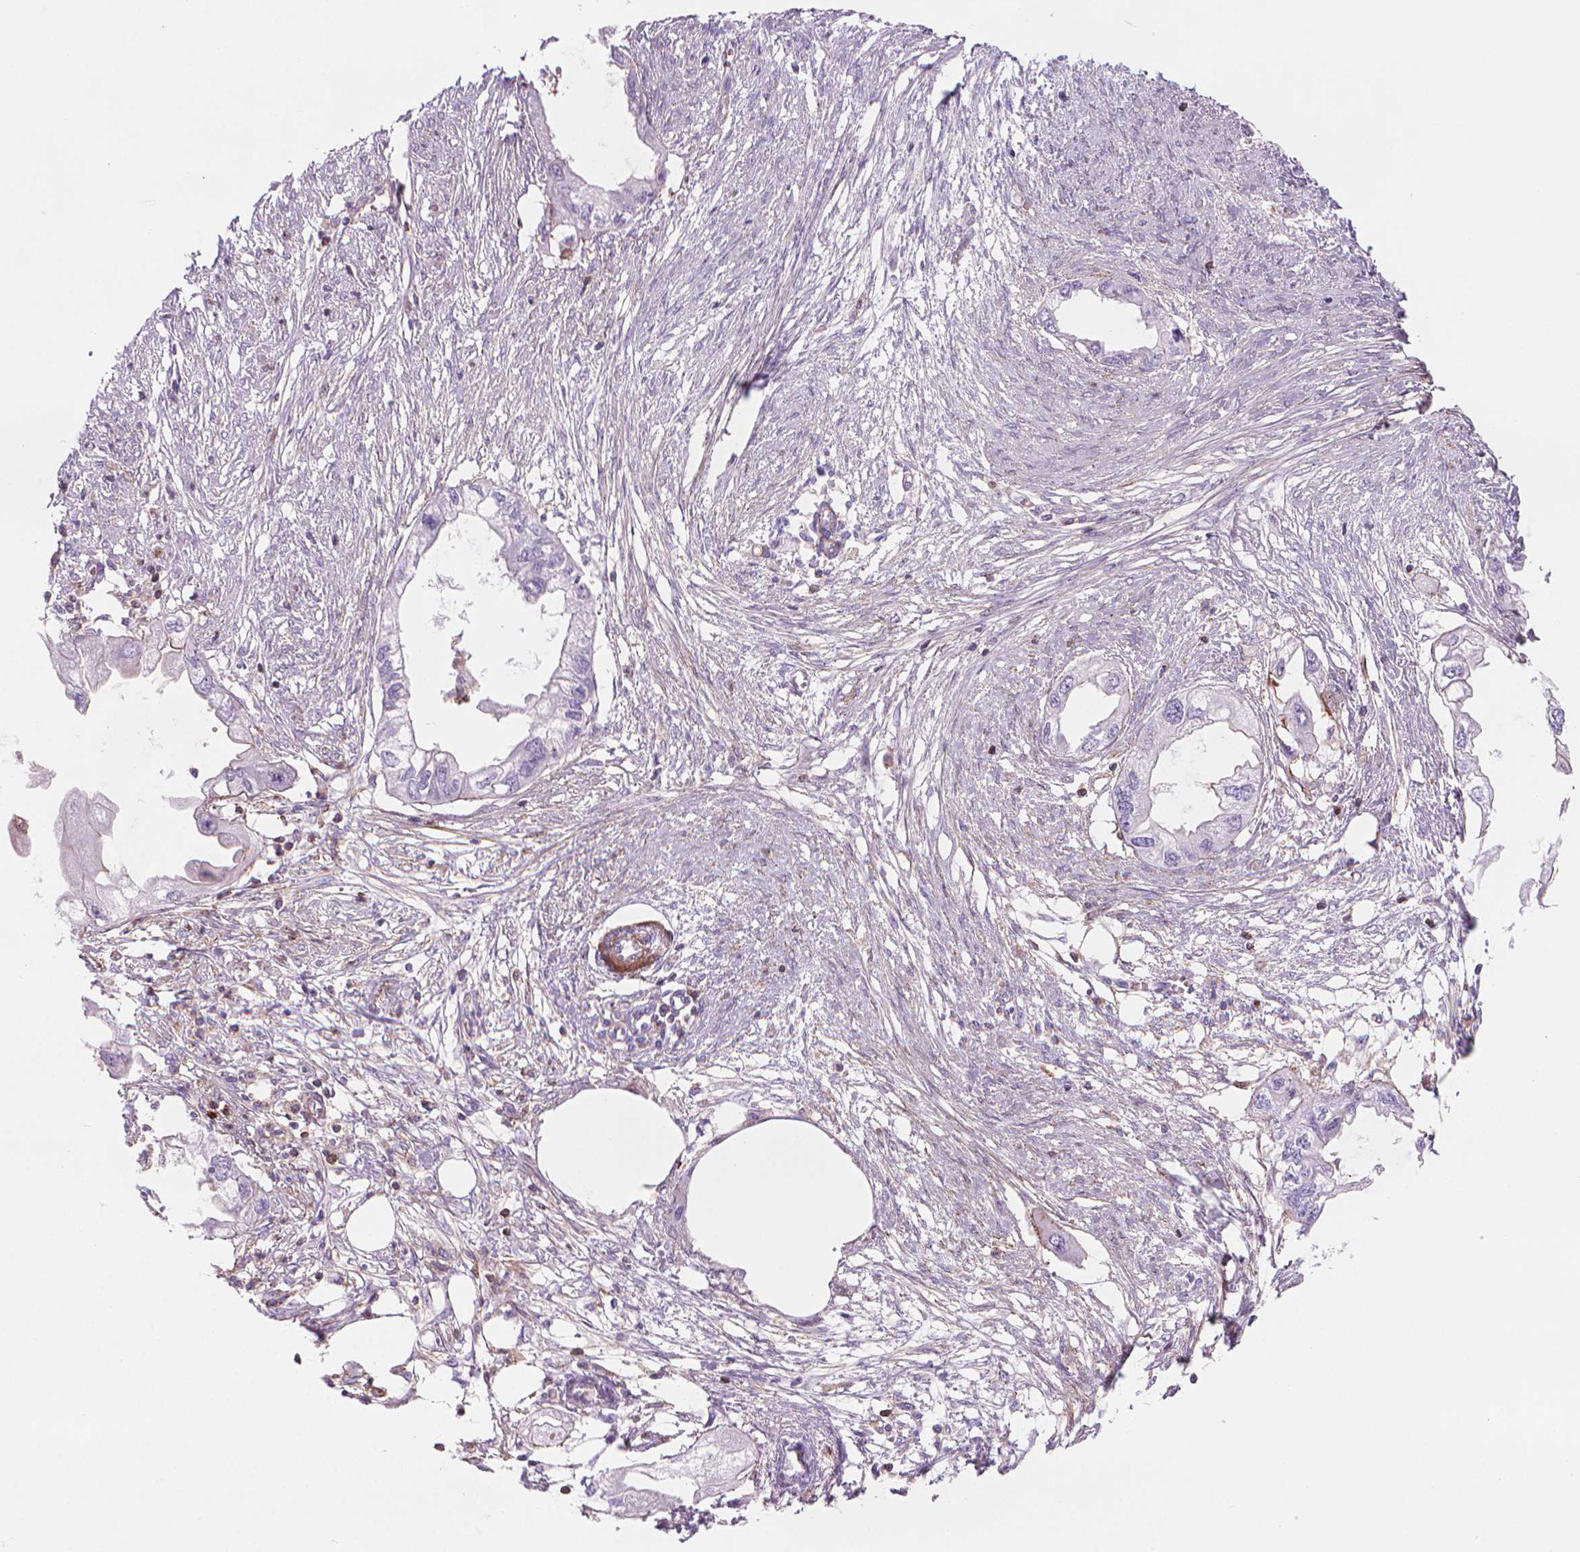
{"staining": {"intensity": "negative", "quantity": "none", "location": "none"}, "tissue": "endometrial cancer", "cell_type": "Tumor cells", "image_type": "cancer", "snomed": [{"axis": "morphology", "description": "Adenocarcinoma, NOS"}, {"axis": "morphology", "description": "Adenocarcinoma, metastatic, NOS"}, {"axis": "topography", "description": "Adipose tissue"}, {"axis": "topography", "description": "Endometrium"}], "caption": "This is an immunohistochemistry (IHC) micrograph of endometrial cancer. There is no expression in tumor cells.", "gene": "PATJ", "patient": {"sex": "female", "age": 67}}